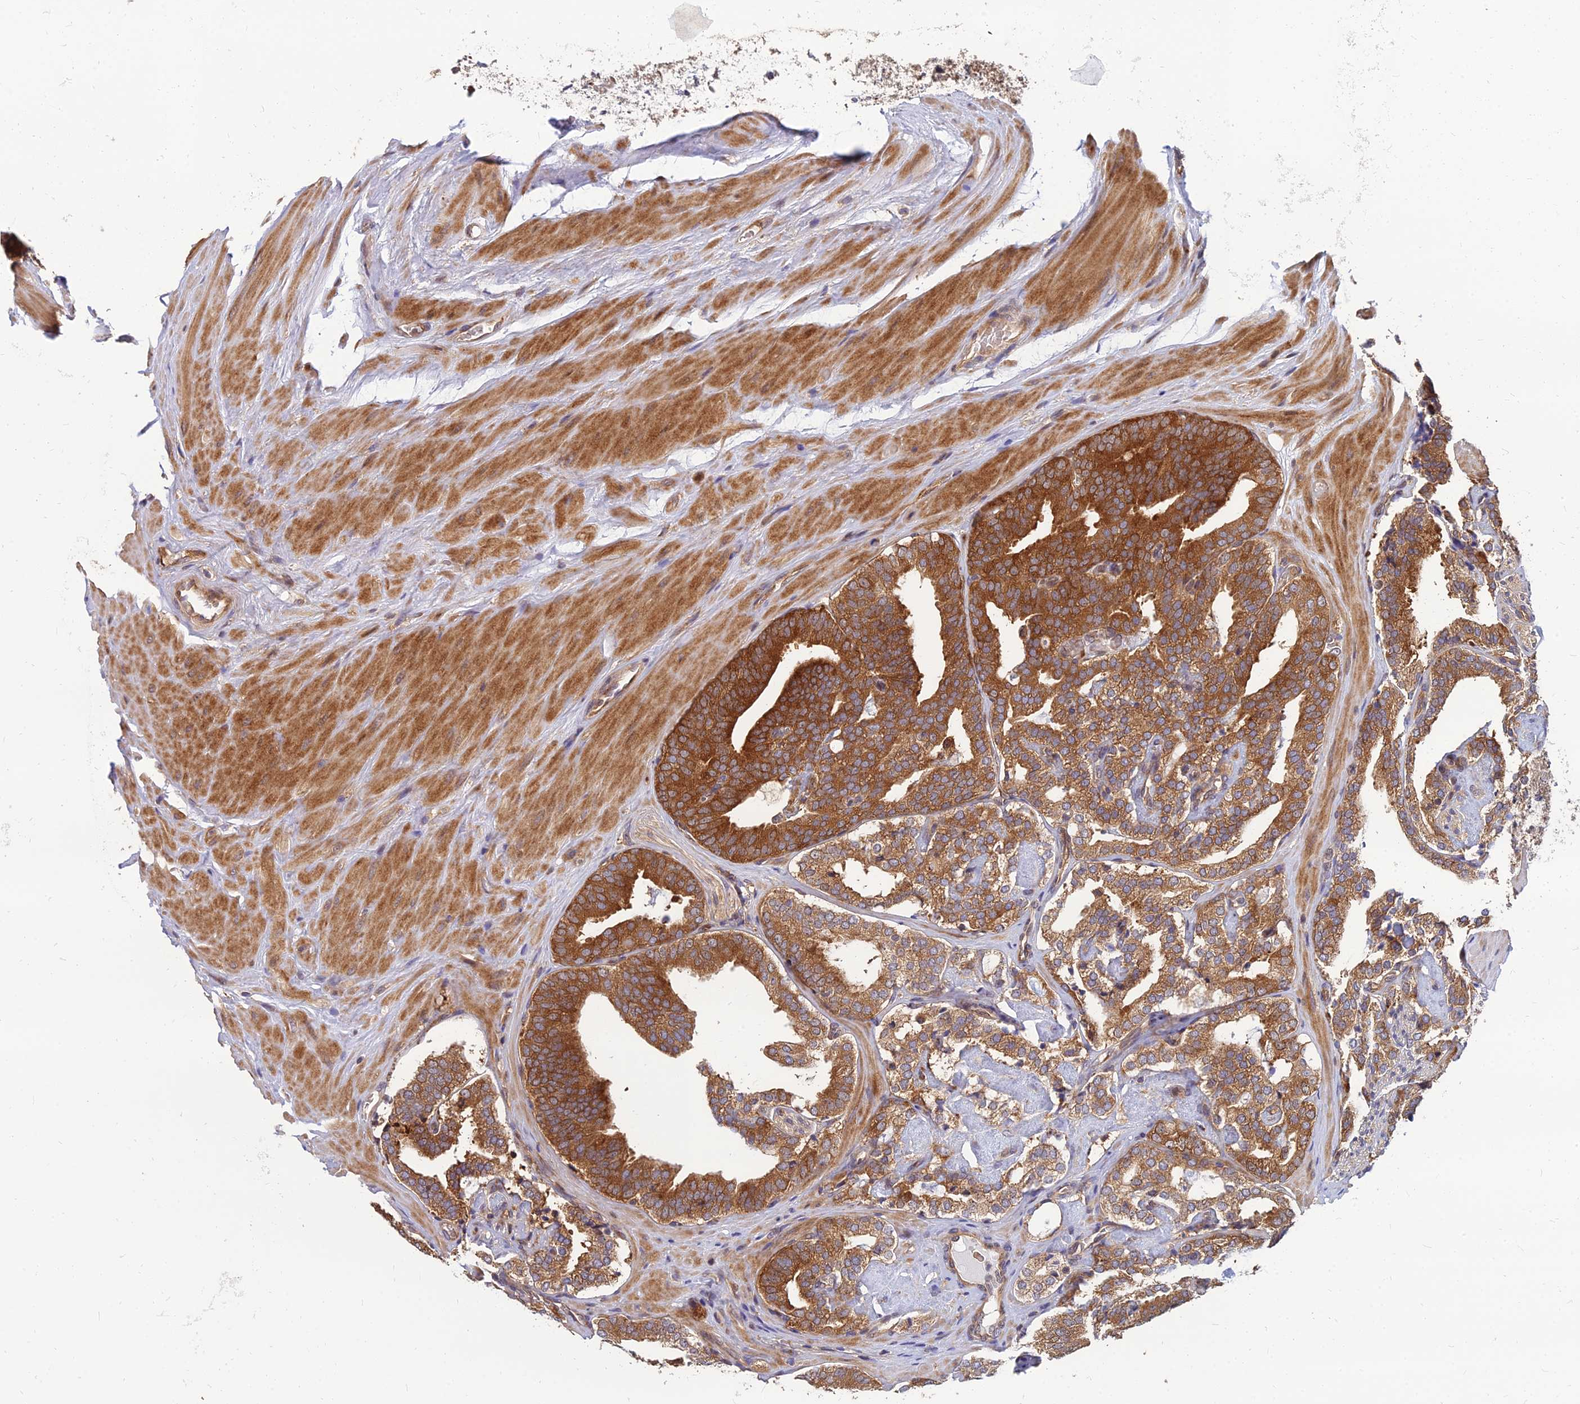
{"staining": {"intensity": "strong", "quantity": ">75%", "location": "cytoplasmic/membranous"}, "tissue": "prostate cancer", "cell_type": "Tumor cells", "image_type": "cancer", "snomed": [{"axis": "morphology", "description": "Adenocarcinoma, High grade"}, {"axis": "topography", "description": "Prostate"}], "caption": "Prostate cancer stained with a brown dye displays strong cytoplasmic/membranous positive expression in approximately >75% of tumor cells.", "gene": "CCT6B", "patient": {"sex": "male", "age": 63}}